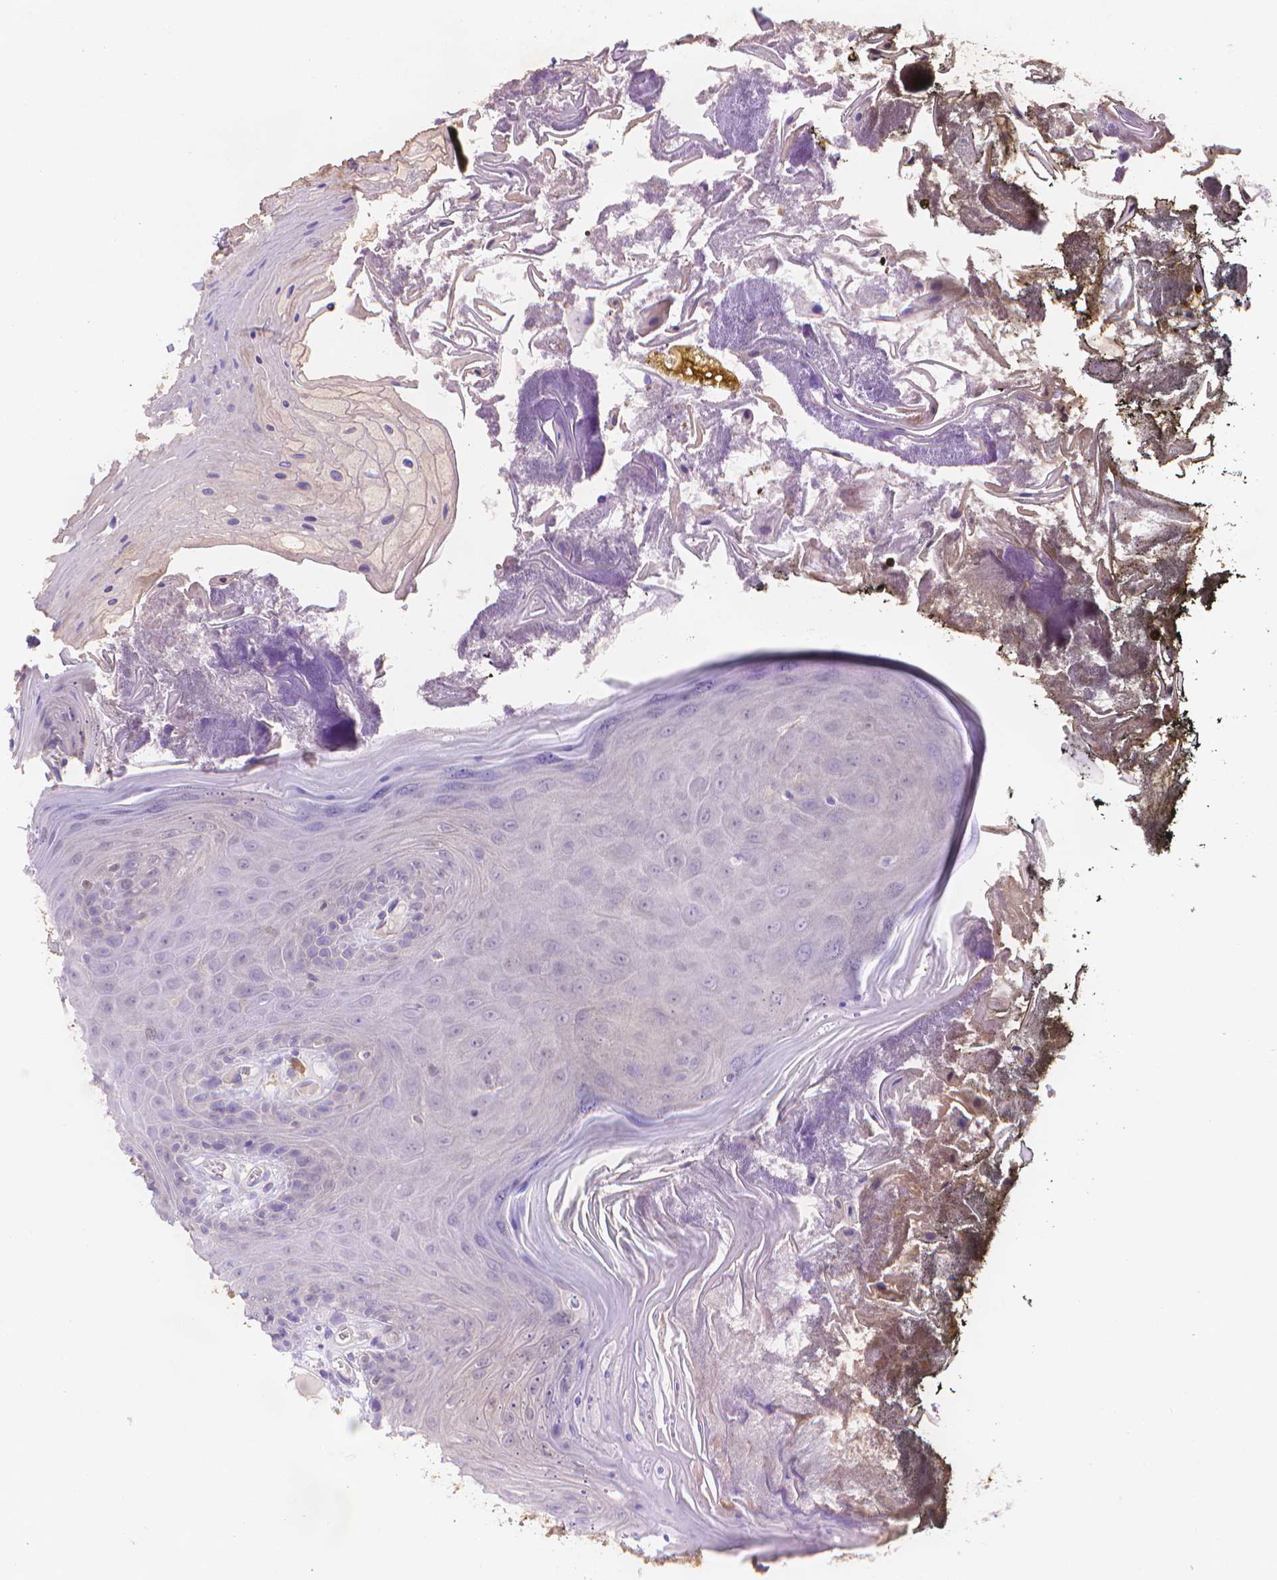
{"staining": {"intensity": "negative", "quantity": "none", "location": "none"}, "tissue": "oral mucosa", "cell_type": "Squamous epithelial cells", "image_type": "normal", "snomed": [{"axis": "morphology", "description": "Normal tissue, NOS"}, {"axis": "topography", "description": "Oral tissue"}], "caption": "Oral mucosa stained for a protein using immunohistochemistry (IHC) exhibits no expression squamous epithelial cells.", "gene": "FGD2", "patient": {"sex": "male", "age": 9}}